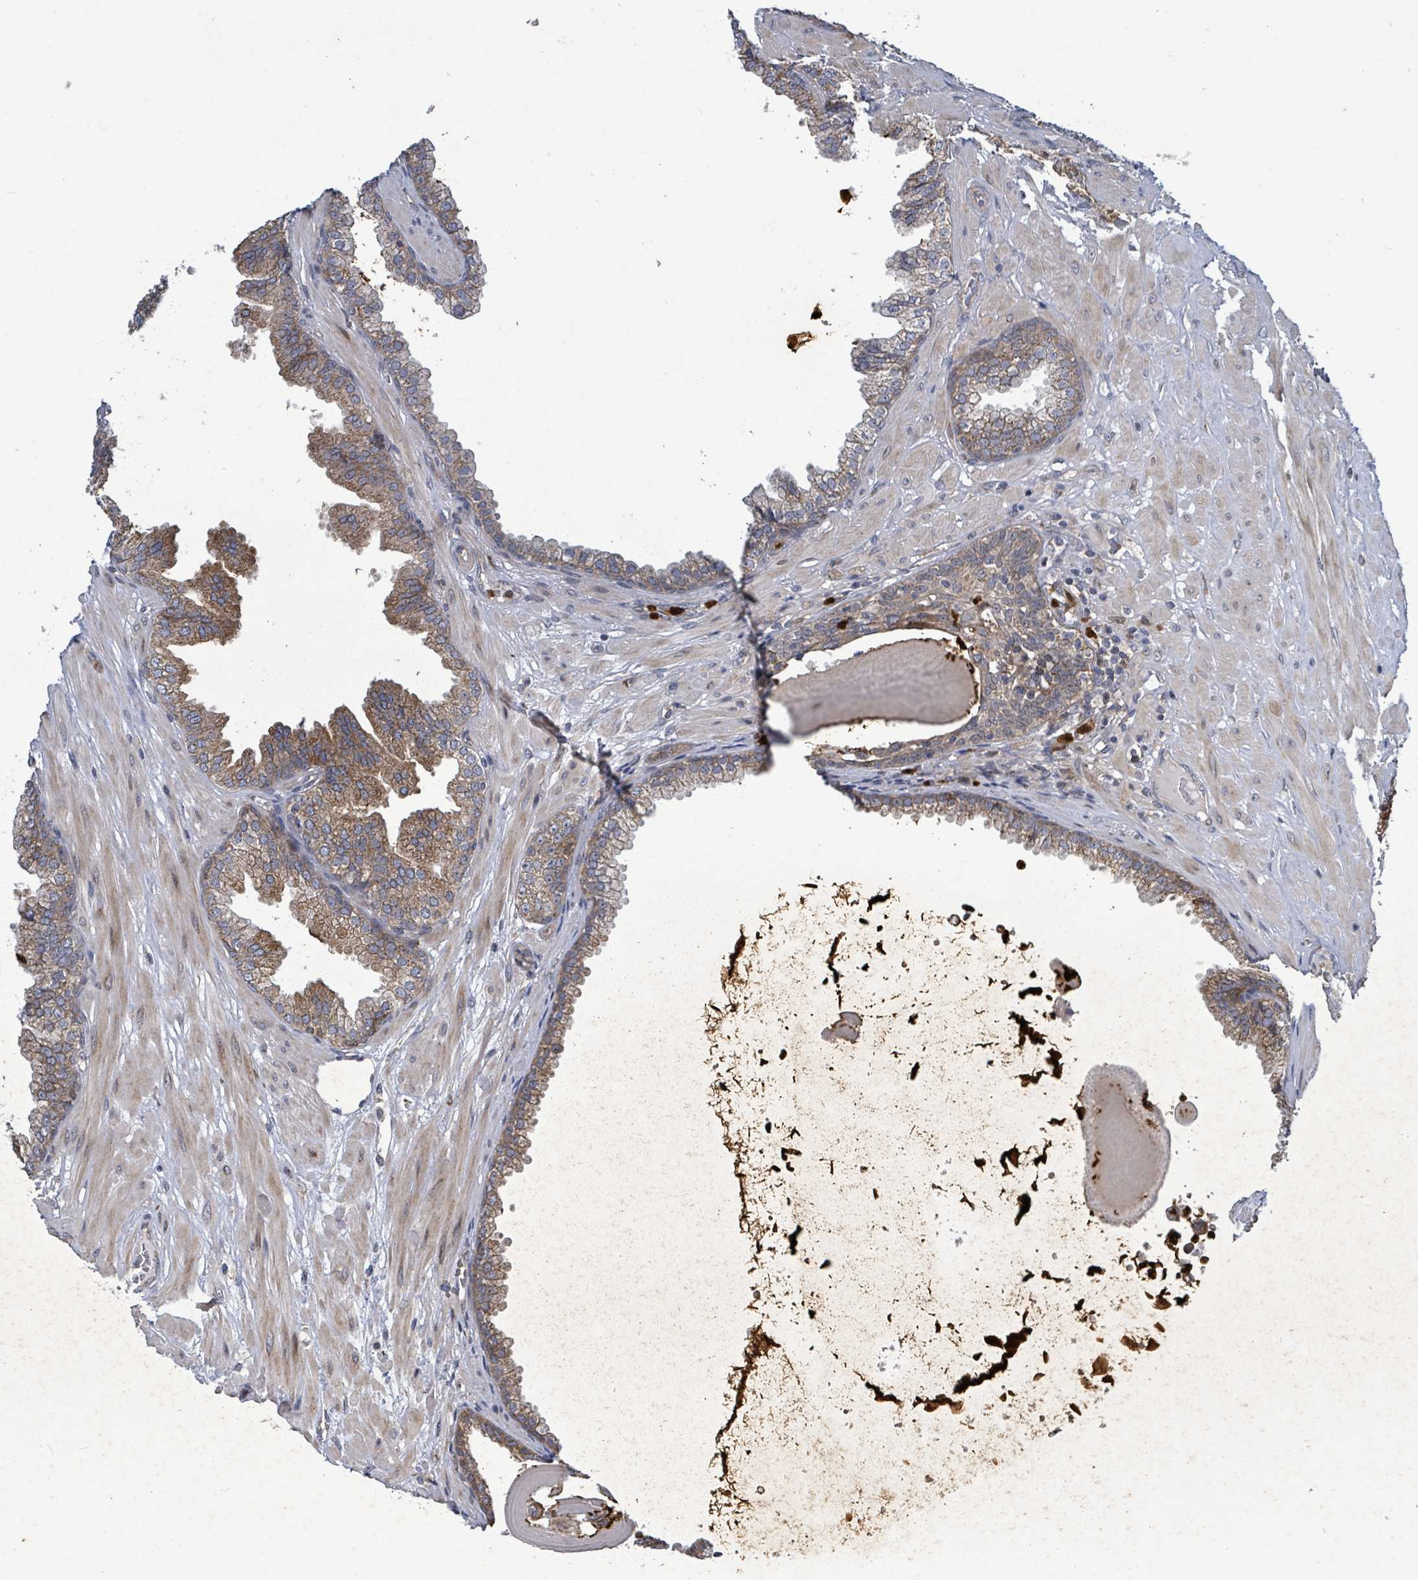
{"staining": {"intensity": "moderate", "quantity": ">75%", "location": "cytoplasmic/membranous"}, "tissue": "prostate cancer", "cell_type": "Tumor cells", "image_type": "cancer", "snomed": [{"axis": "morphology", "description": "Adenocarcinoma, Low grade"}, {"axis": "topography", "description": "Prostate"}], "caption": "Immunohistochemistry (IHC) of prostate cancer exhibits medium levels of moderate cytoplasmic/membranous staining in about >75% of tumor cells.", "gene": "COQ6", "patient": {"sex": "male", "age": 64}}